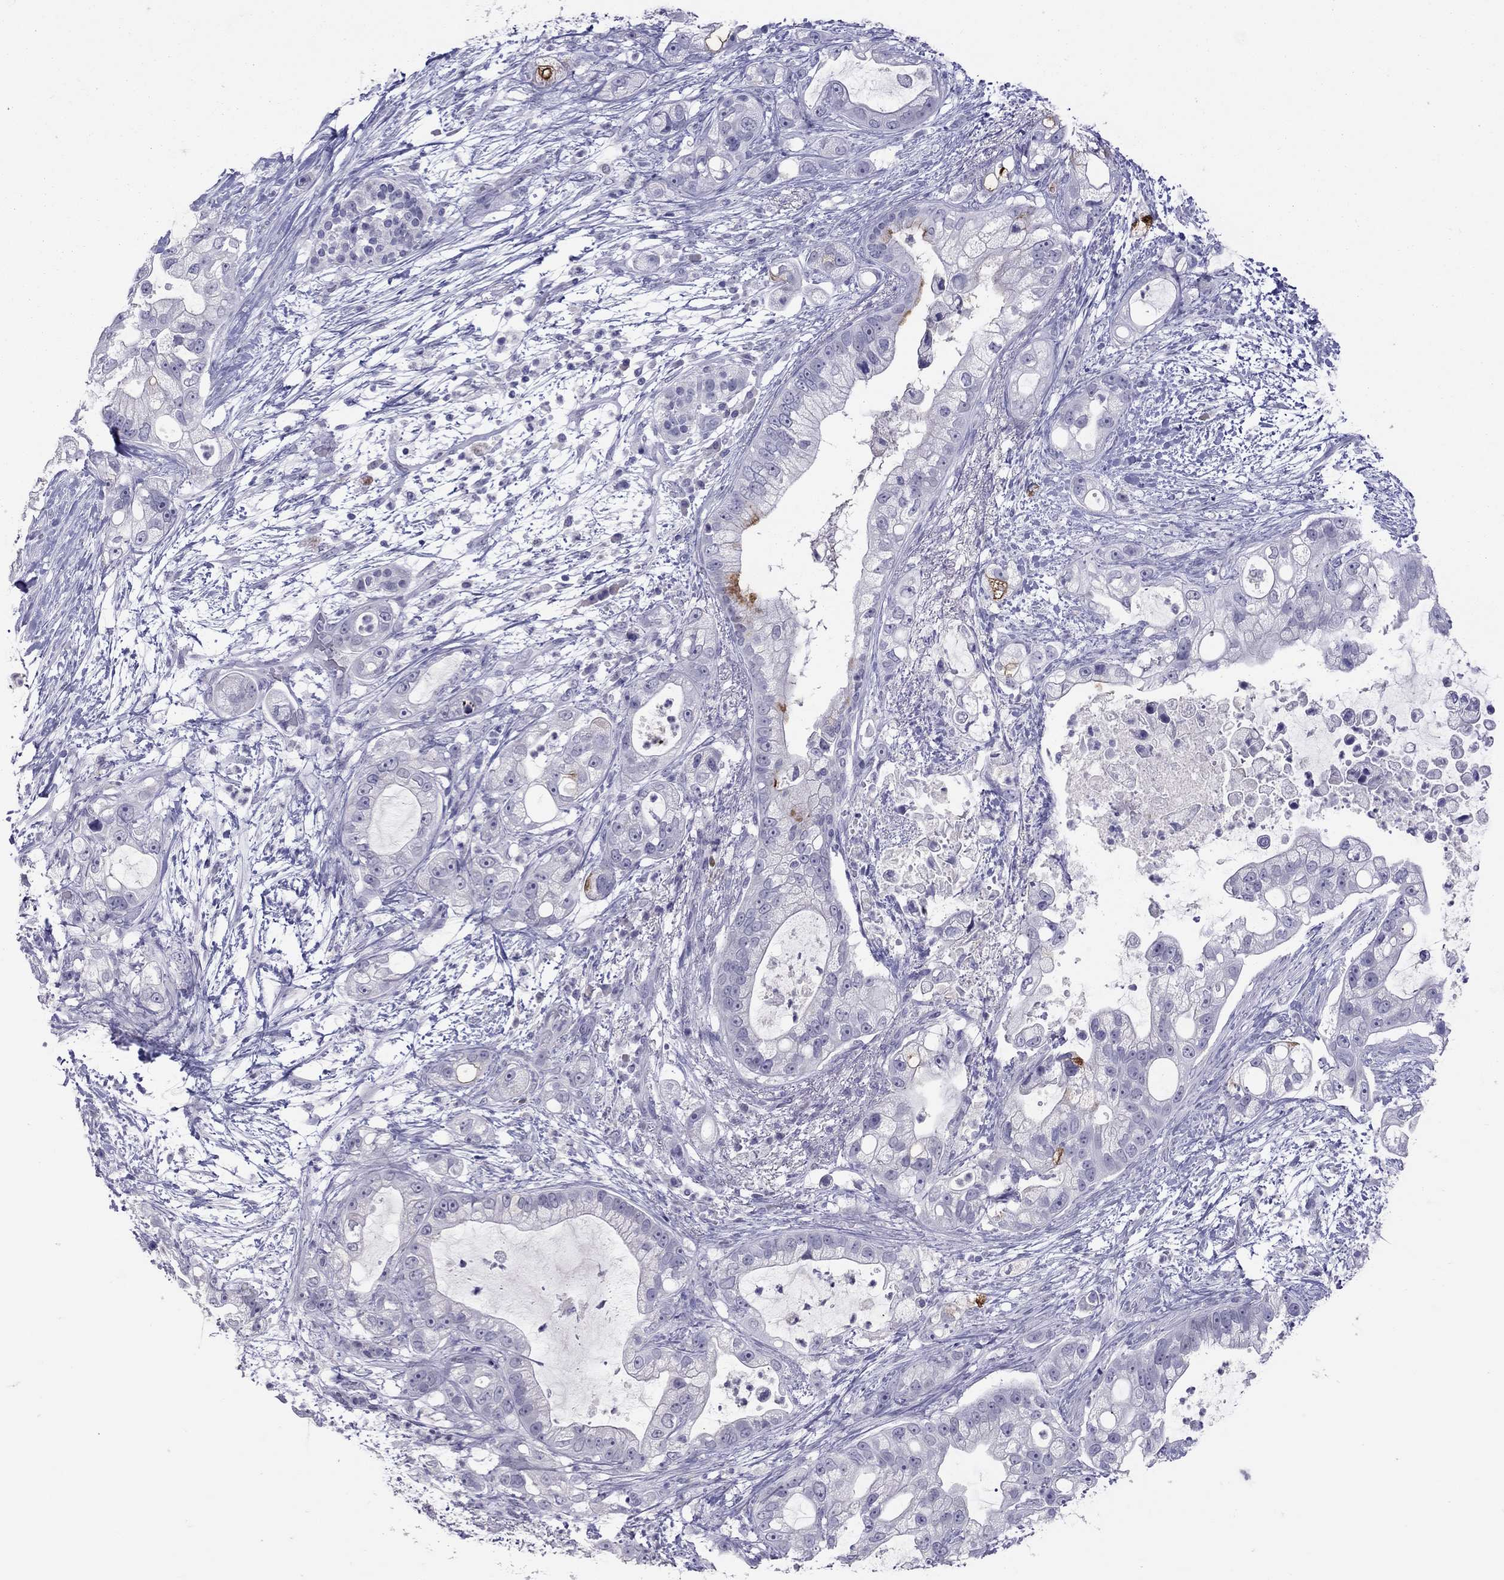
{"staining": {"intensity": "strong", "quantity": "<25%", "location": "cytoplasmic/membranous"}, "tissue": "pancreatic cancer", "cell_type": "Tumor cells", "image_type": "cancer", "snomed": [{"axis": "morphology", "description": "Adenocarcinoma, NOS"}, {"axis": "topography", "description": "Pancreas"}], "caption": "Strong cytoplasmic/membranous staining is identified in about <25% of tumor cells in pancreatic cancer. The staining is performed using DAB (3,3'-diaminobenzidine) brown chromogen to label protein expression. The nuclei are counter-stained blue using hematoxylin.", "gene": "MUC16", "patient": {"sex": "female", "age": 69}}